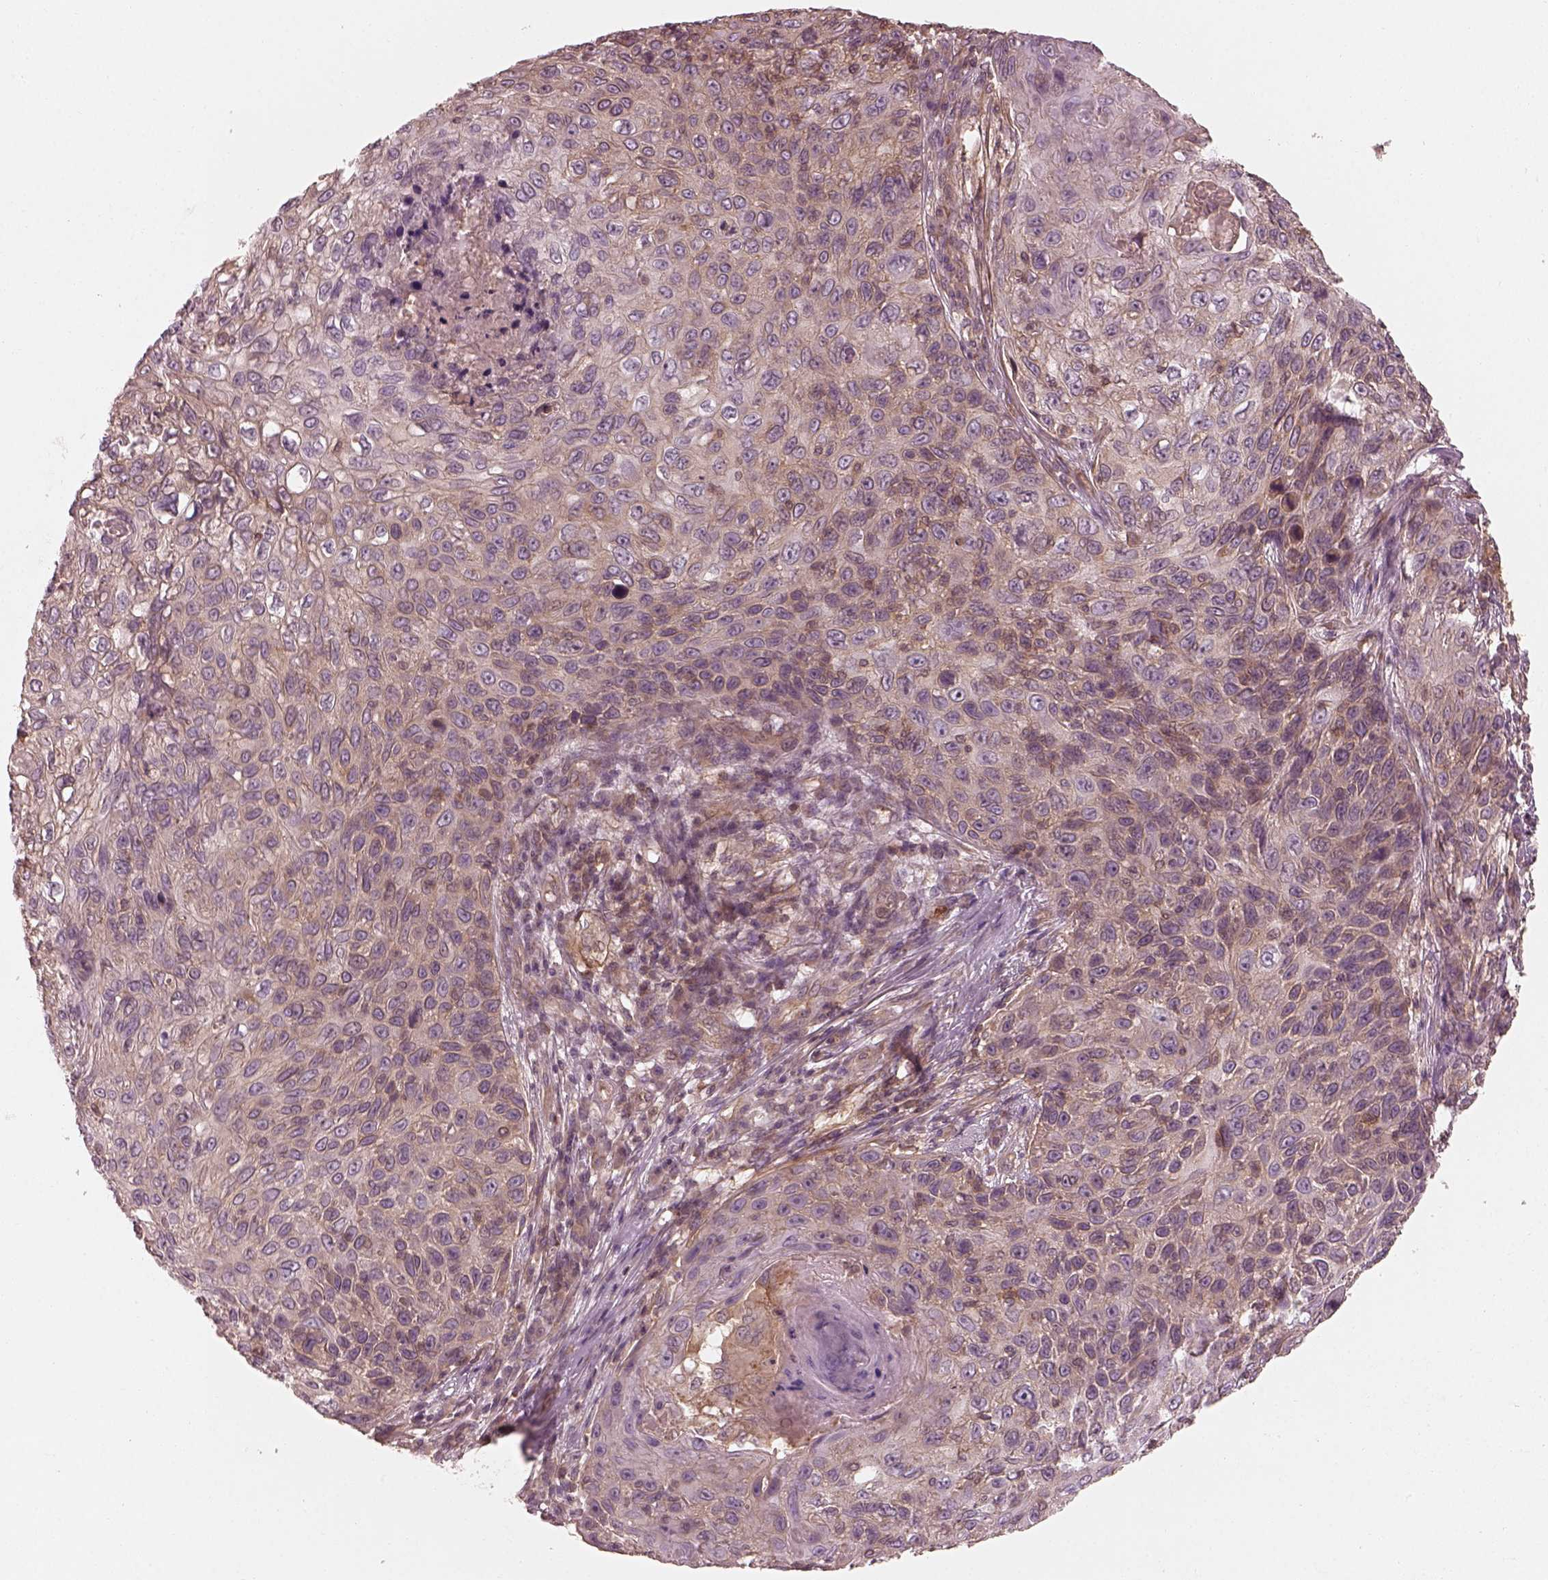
{"staining": {"intensity": "weak", "quantity": "25%-75%", "location": "cytoplasmic/membranous"}, "tissue": "skin cancer", "cell_type": "Tumor cells", "image_type": "cancer", "snomed": [{"axis": "morphology", "description": "Squamous cell carcinoma, NOS"}, {"axis": "topography", "description": "Skin"}], "caption": "IHC (DAB) staining of human squamous cell carcinoma (skin) shows weak cytoplasmic/membranous protein positivity in about 25%-75% of tumor cells. (brown staining indicates protein expression, while blue staining denotes nuclei).", "gene": "FAM107B", "patient": {"sex": "male", "age": 92}}